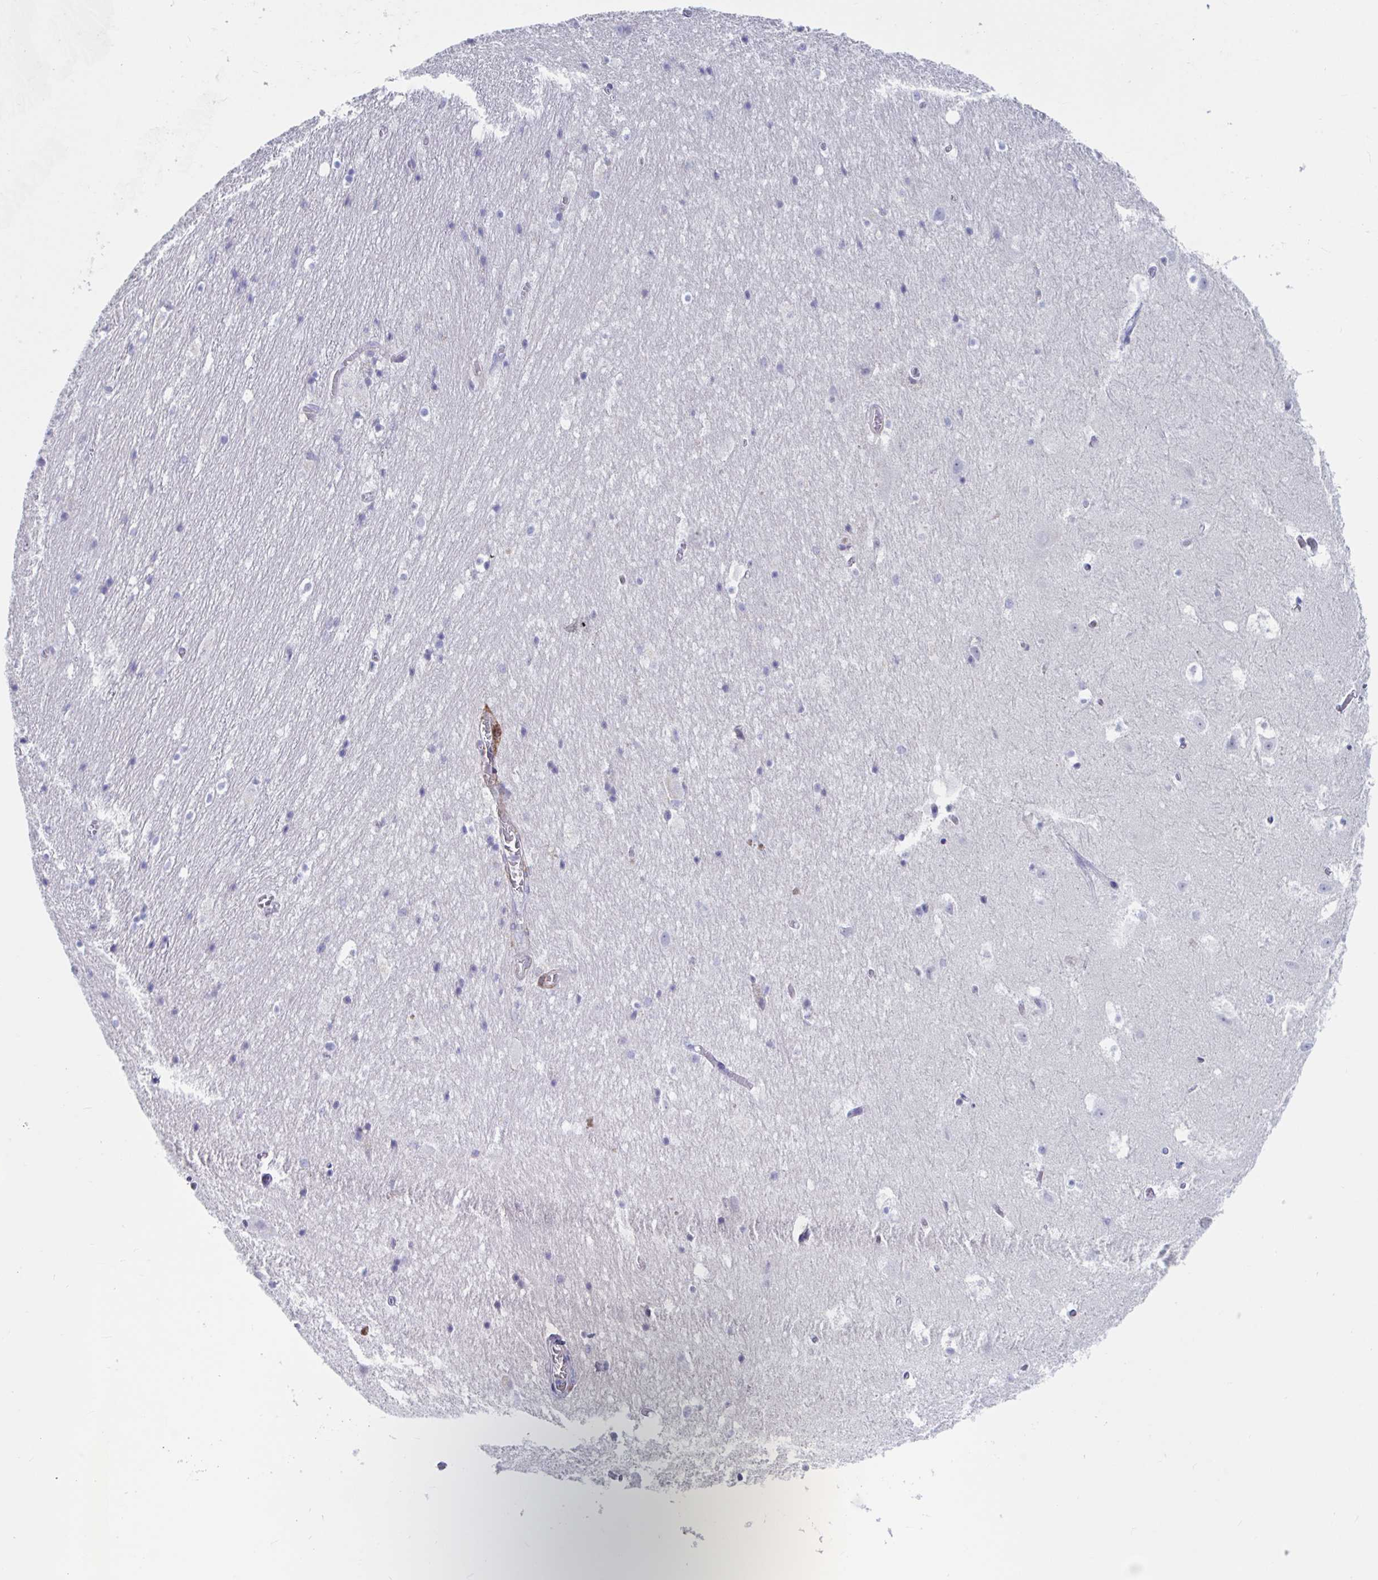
{"staining": {"intensity": "negative", "quantity": "none", "location": "none"}, "tissue": "hippocampus", "cell_type": "Glial cells", "image_type": "normal", "snomed": [{"axis": "morphology", "description": "Normal tissue, NOS"}, {"axis": "topography", "description": "Hippocampus"}], "caption": "The immunohistochemistry (IHC) photomicrograph has no significant expression in glial cells of hippocampus.", "gene": "ZNHIT2", "patient": {"sex": "female", "age": 52}}